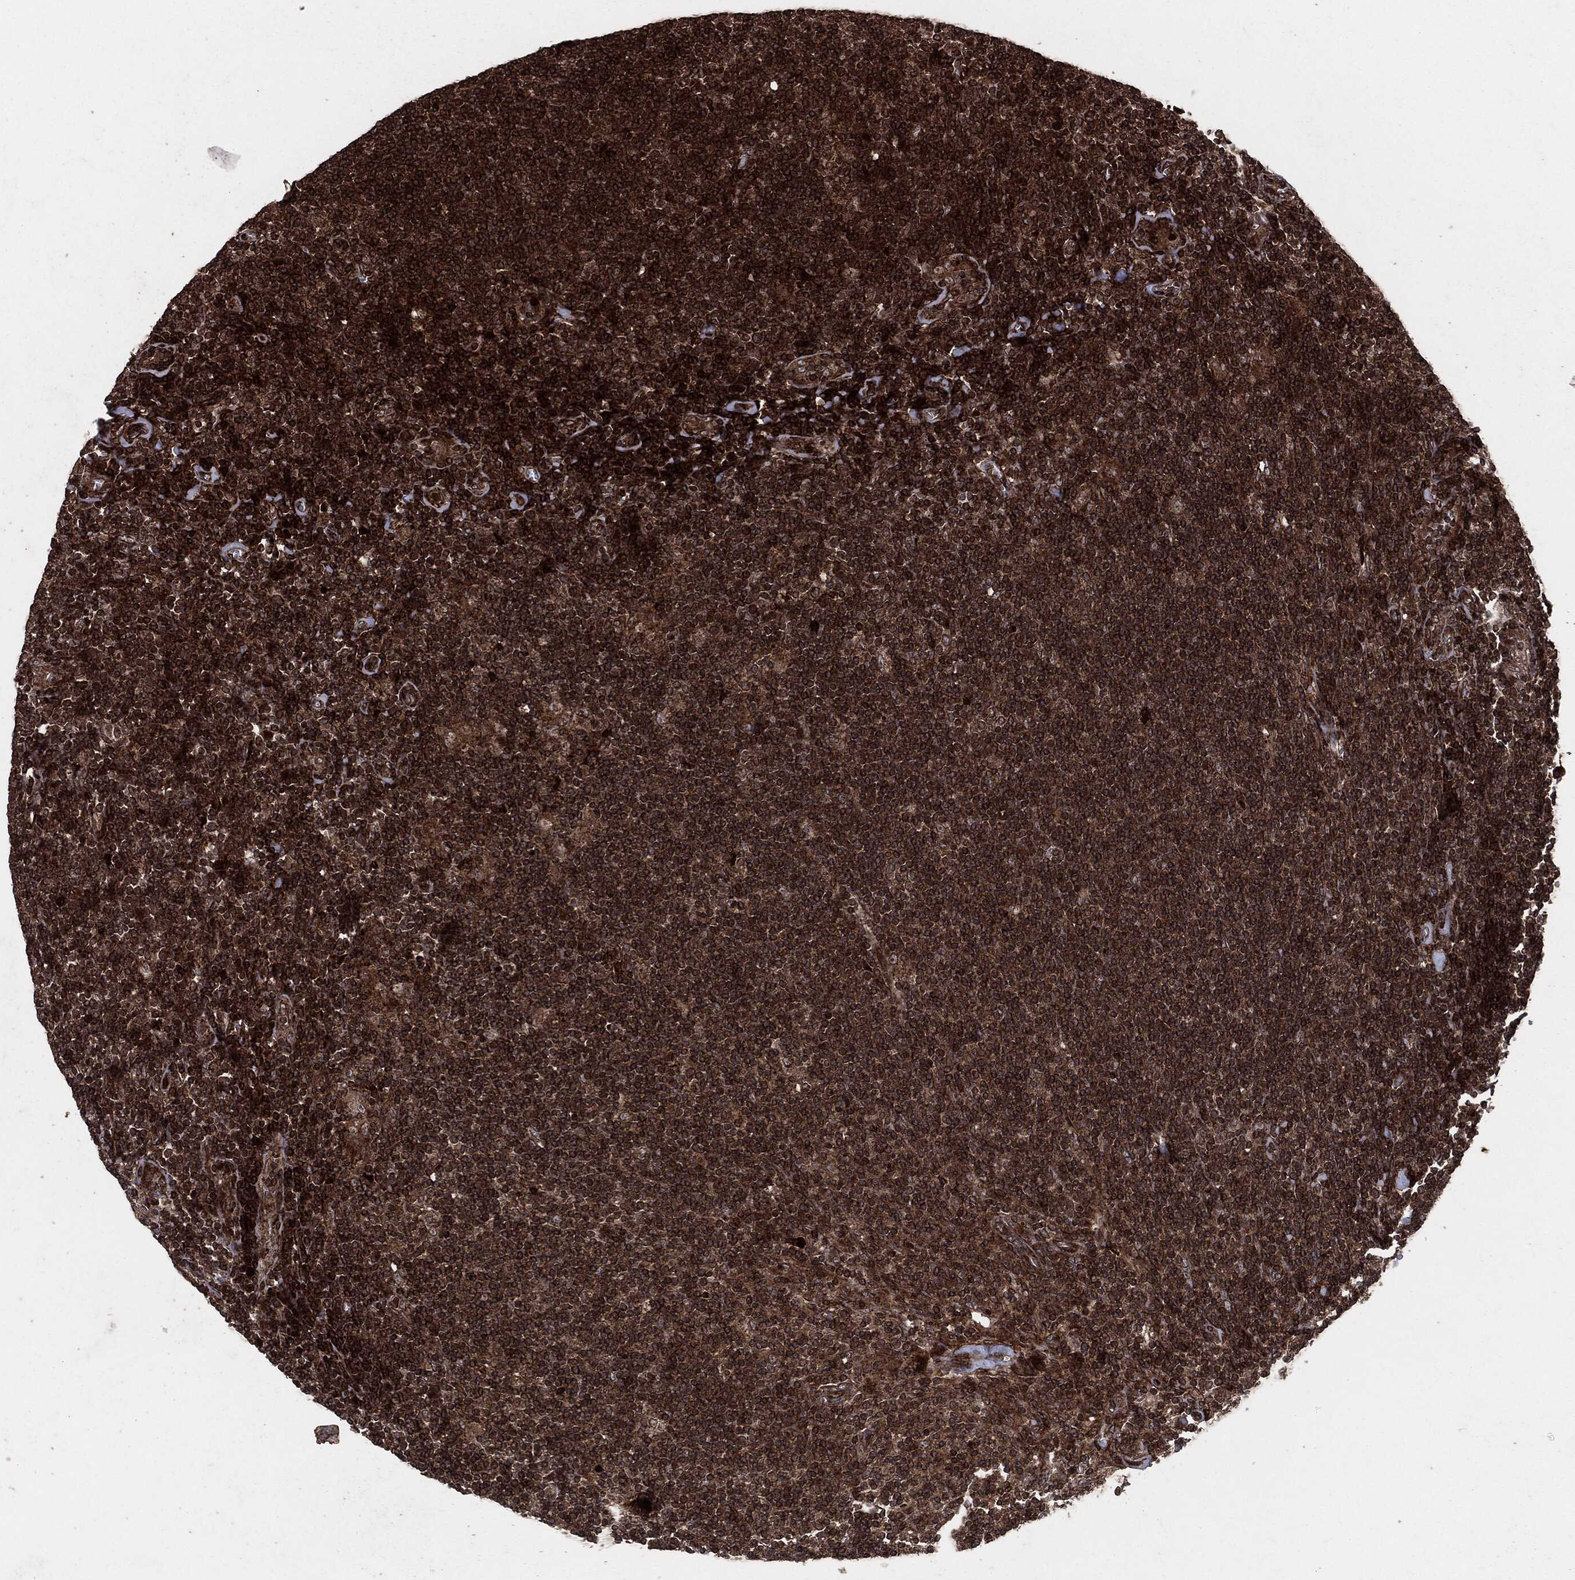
{"staining": {"intensity": "strong", "quantity": ">75%", "location": "cytoplasmic/membranous"}, "tissue": "lymphoma", "cell_type": "Tumor cells", "image_type": "cancer", "snomed": [{"axis": "morphology", "description": "Hodgkin's disease, NOS"}, {"axis": "topography", "description": "Lymph node"}], "caption": "Approximately >75% of tumor cells in lymphoma display strong cytoplasmic/membranous protein expression as visualized by brown immunohistochemical staining.", "gene": "IFIT1", "patient": {"sex": "male", "age": 40}}